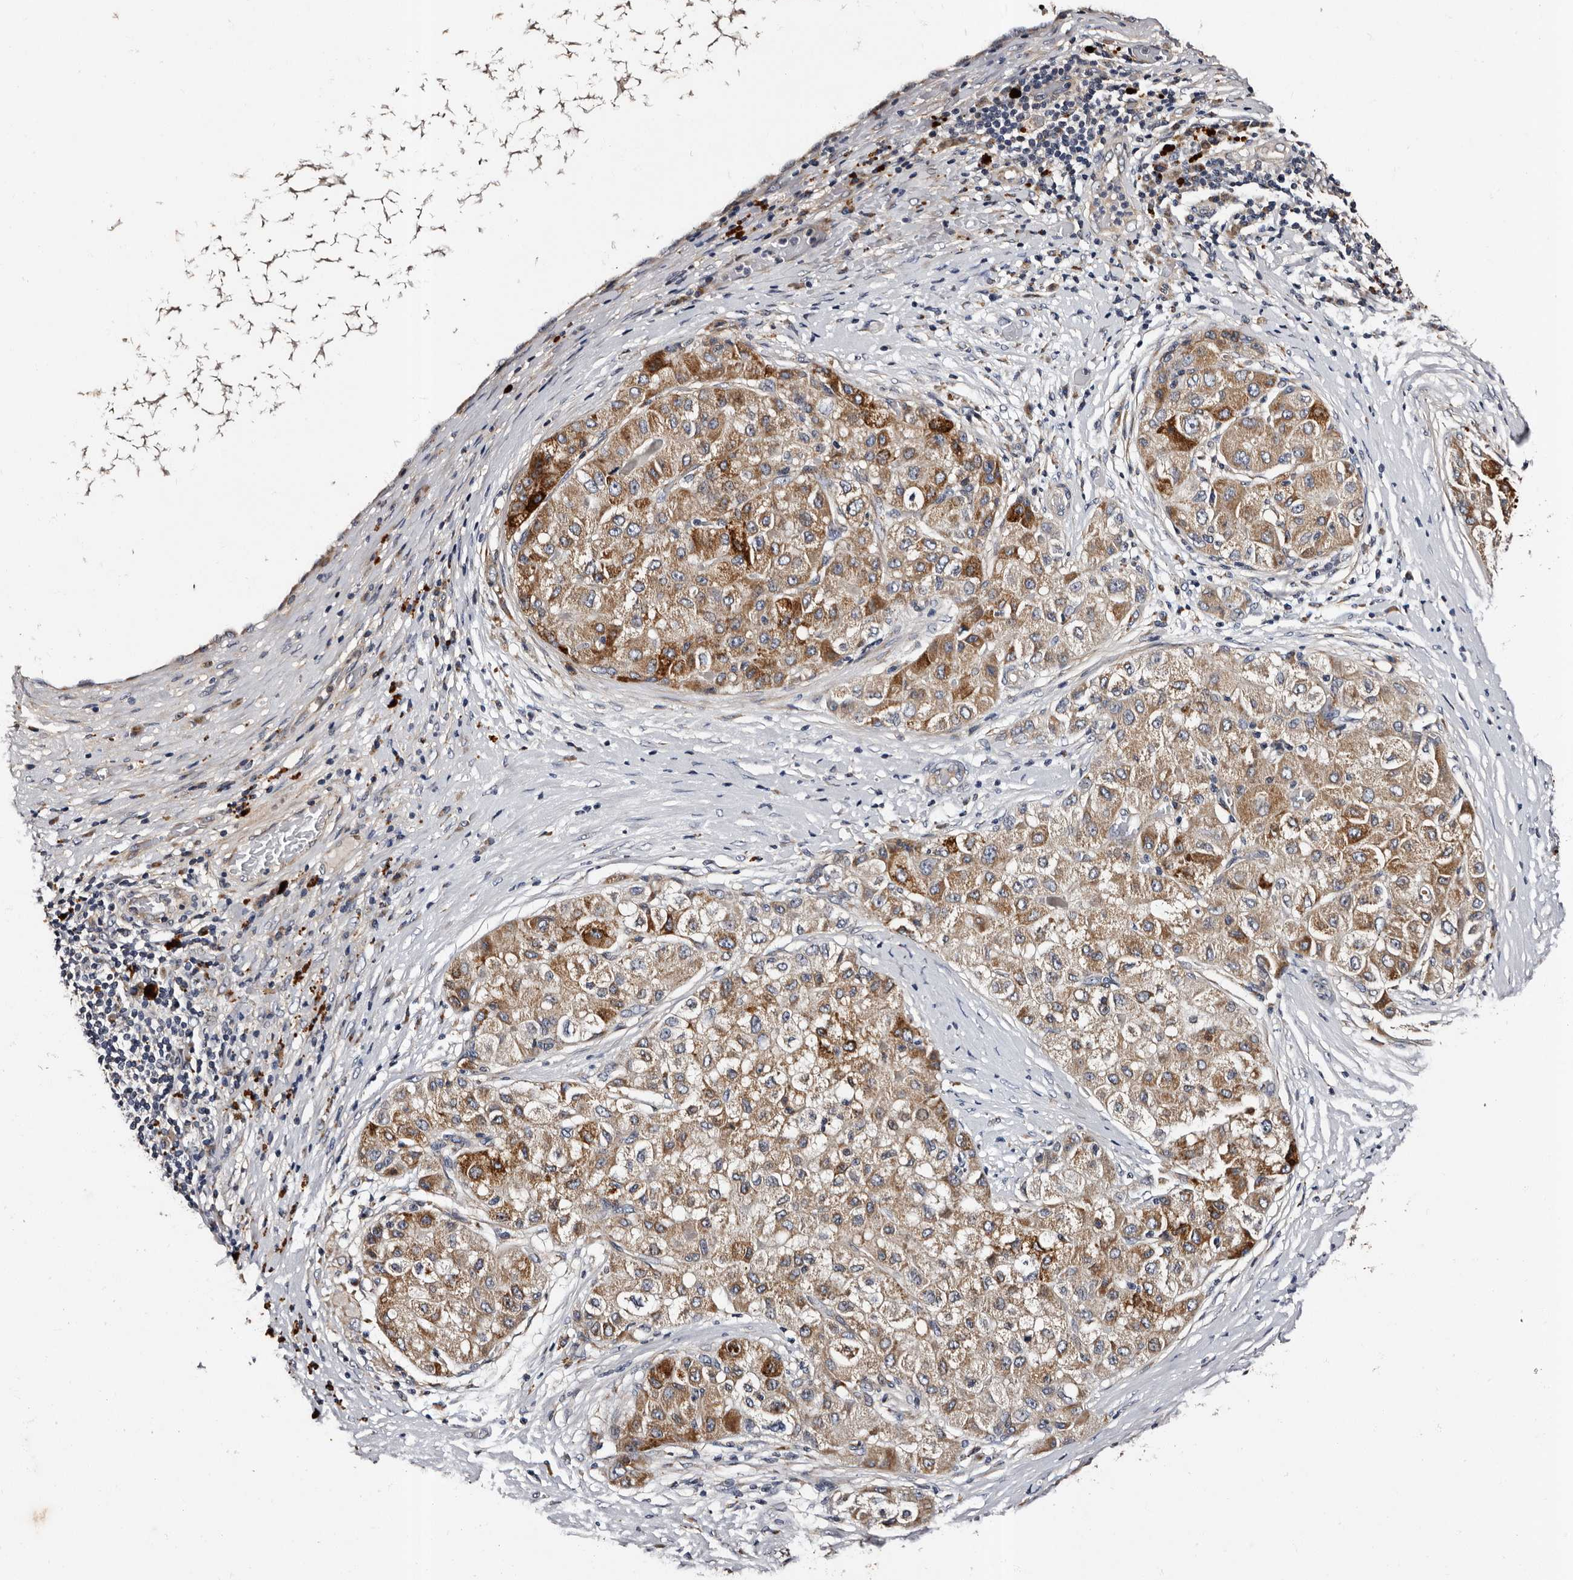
{"staining": {"intensity": "moderate", "quantity": ">75%", "location": "cytoplasmic/membranous"}, "tissue": "liver cancer", "cell_type": "Tumor cells", "image_type": "cancer", "snomed": [{"axis": "morphology", "description": "Carcinoma, Hepatocellular, NOS"}, {"axis": "topography", "description": "Liver"}], "caption": "IHC (DAB) staining of liver hepatocellular carcinoma reveals moderate cytoplasmic/membranous protein staining in about >75% of tumor cells.", "gene": "ADCK5", "patient": {"sex": "male", "age": 80}}